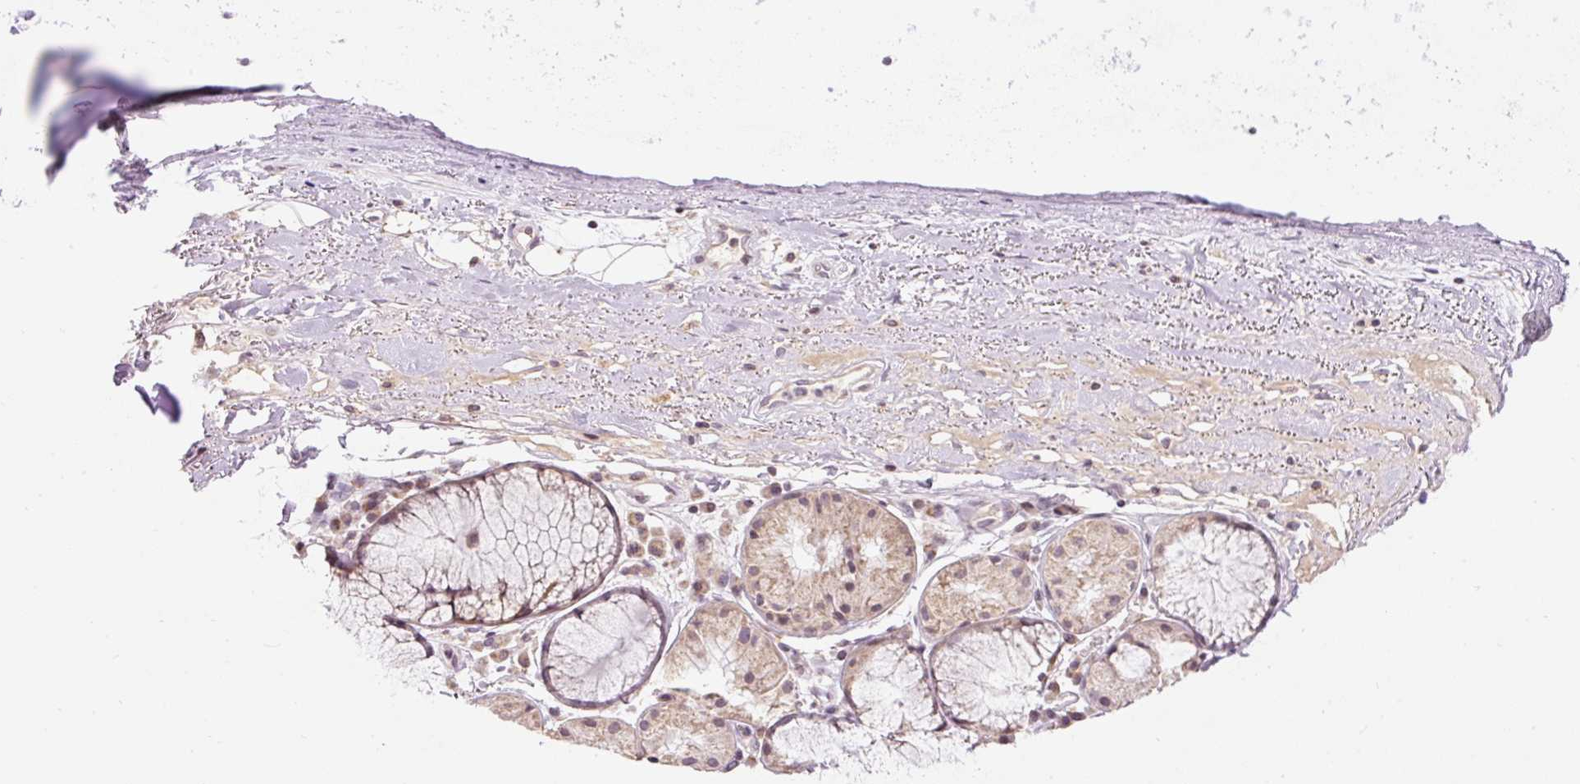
{"staining": {"intensity": "weak", "quantity": "<25%", "location": "cytoplasmic/membranous"}, "tissue": "adipose tissue", "cell_type": "Adipocytes", "image_type": "normal", "snomed": [{"axis": "morphology", "description": "Normal tissue, NOS"}, {"axis": "topography", "description": "Cartilage tissue"}, {"axis": "topography", "description": "Nasopharynx"}, {"axis": "topography", "description": "Thyroid gland"}], "caption": "High magnification brightfield microscopy of benign adipose tissue stained with DAB (3,3'-diaminobenzidine) (brown) and counterstained with hematoxylin (blue): adipocytes show no significant expression.", "gene": "ABHD11", "patient": {"sex": "male", "age": 63}}